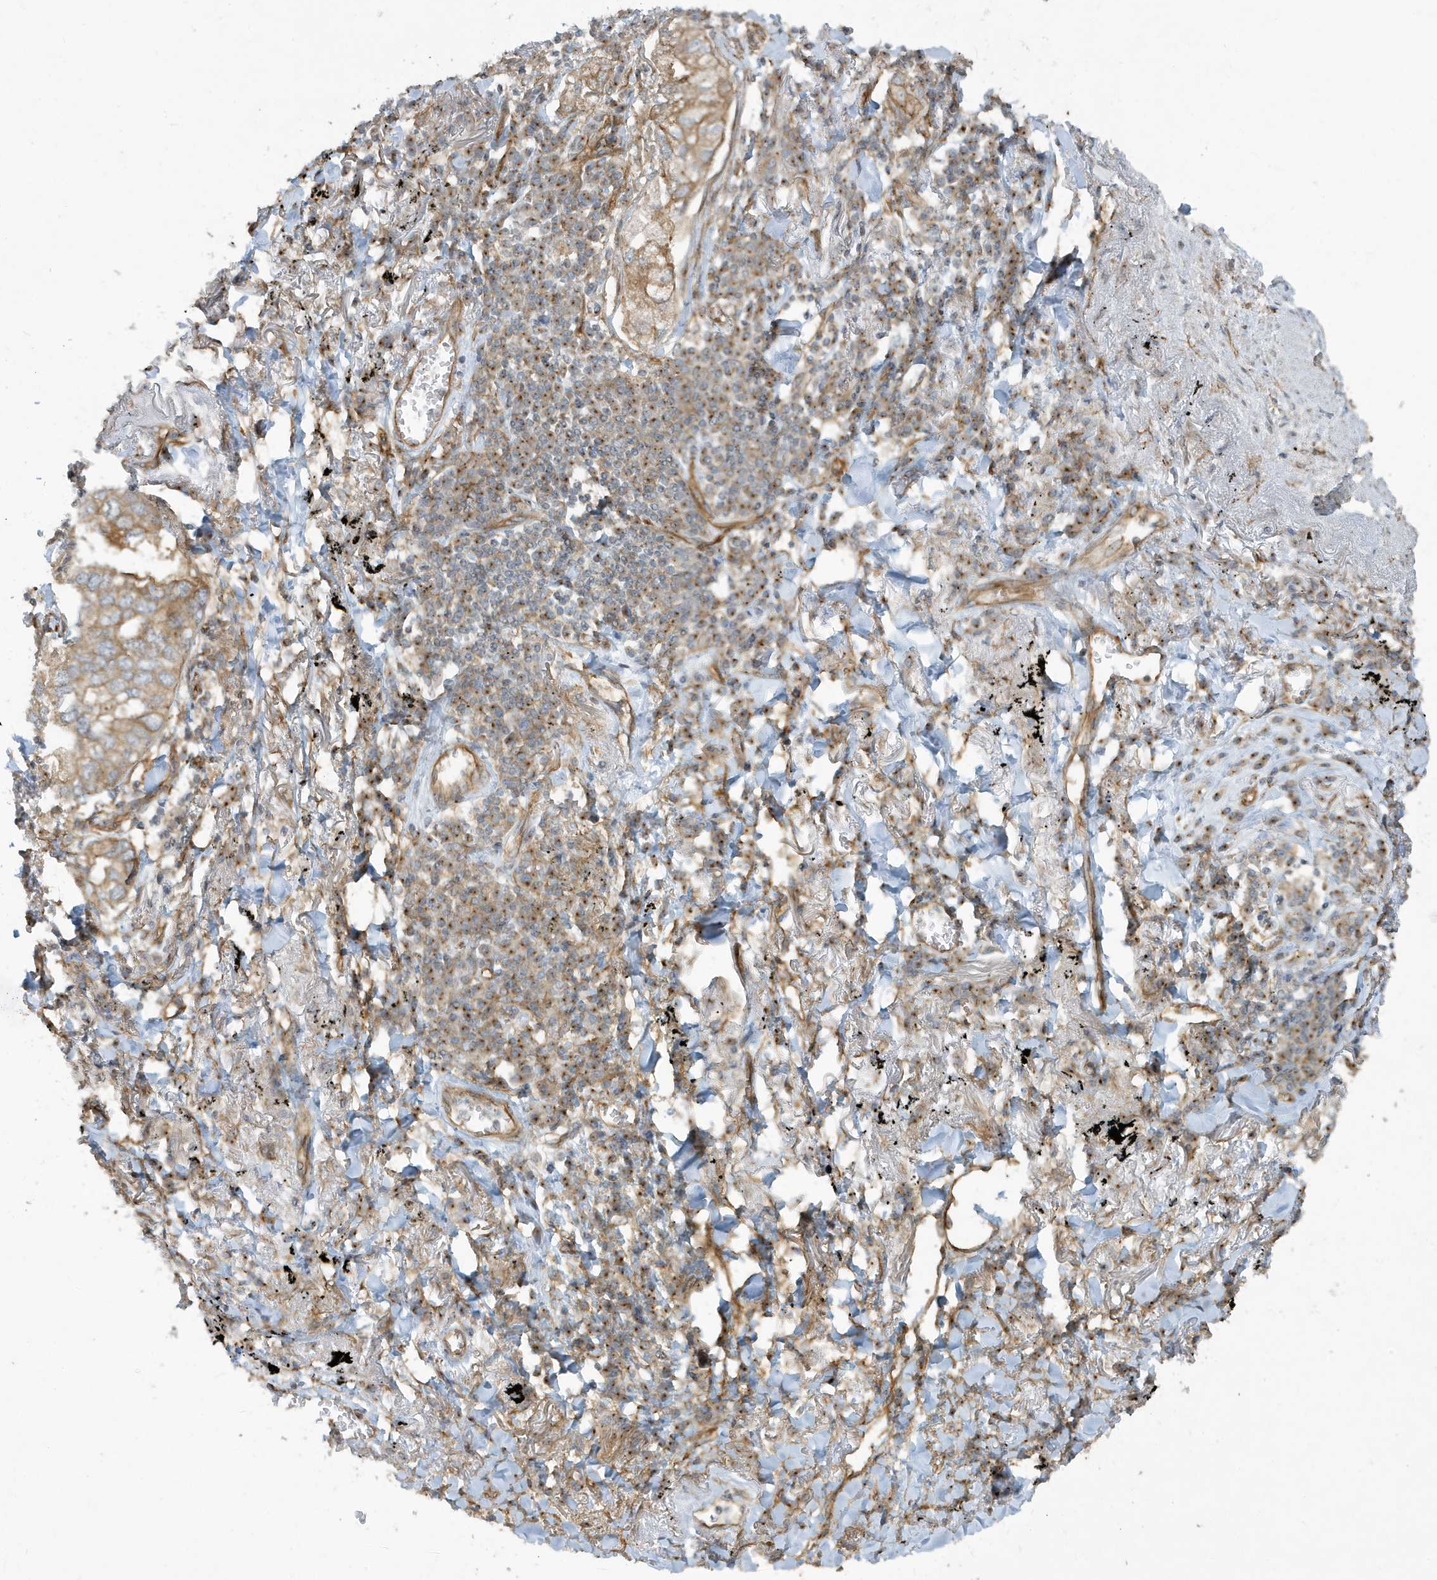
{"staining": {"intensity": "moderate", "quantity": ">75%", "location": "cytoplasmic/membranous"}, "tissue": "lung cancer", "cell_type": "Tumor cells", "image_type": "cancer", "snomed": [{"axis": "morphology", "description": "Adenocarcinoma, NOS"}, {"axis": "topography", "description": "Lung"}], "caption": "Immunohistochemistry (IHC) micrograph of adenocarcinoma (lung) stained for a protein (brown), which reveals medium levels of moderate cytoplasmic/membranous expression in approximately >75% of tumor cells.", "gene": "ATP23", "patient": {"sex": "male", "age": 65}}